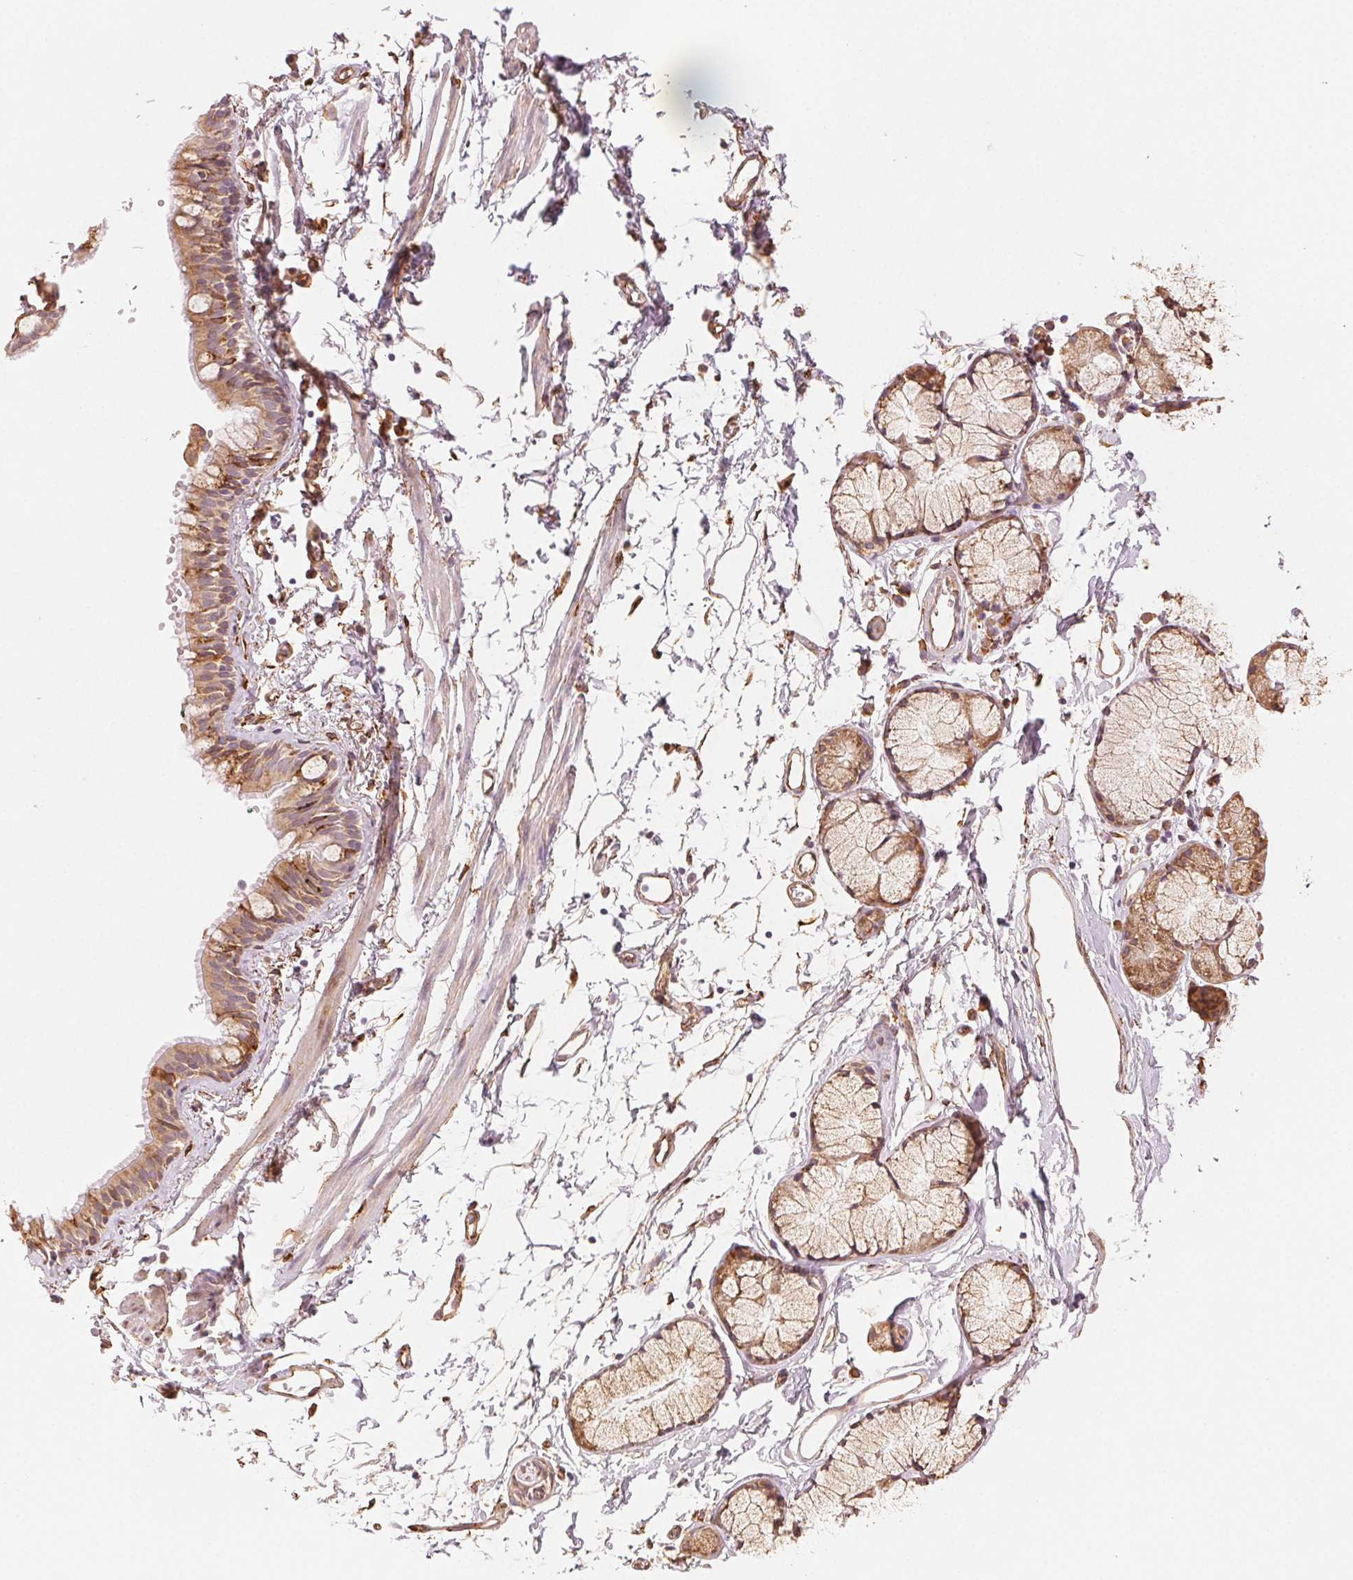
{"staining": {"intensity": "moderate", "quantity": ">75%", "location": "cytoplasmic/membranous"}, "tissue": "bronchus", "cell_type": "Respiratory epithelial cells", "image_type": "normal", "snomed": [{"axis": "morphology", "description": "Normal tissue, NOS"}, {"axis": "topography", "description": "Cartilage tissue"}, {"axis": "topography", "description": "Bronchus"}], "caption": "Protein staining reveals moderate cytoplasmic/membranous expression in about >75% of respiratory epithelial cells in benign bronchus. The staining is performed using DAB (3,3'-diaminobenzidine) brown chromogen to label protein expression. The nuclei are counter-stained blue using hematoxylin.", "gene": "RCN3", "patient": {"sex": "female", "age": 59}}